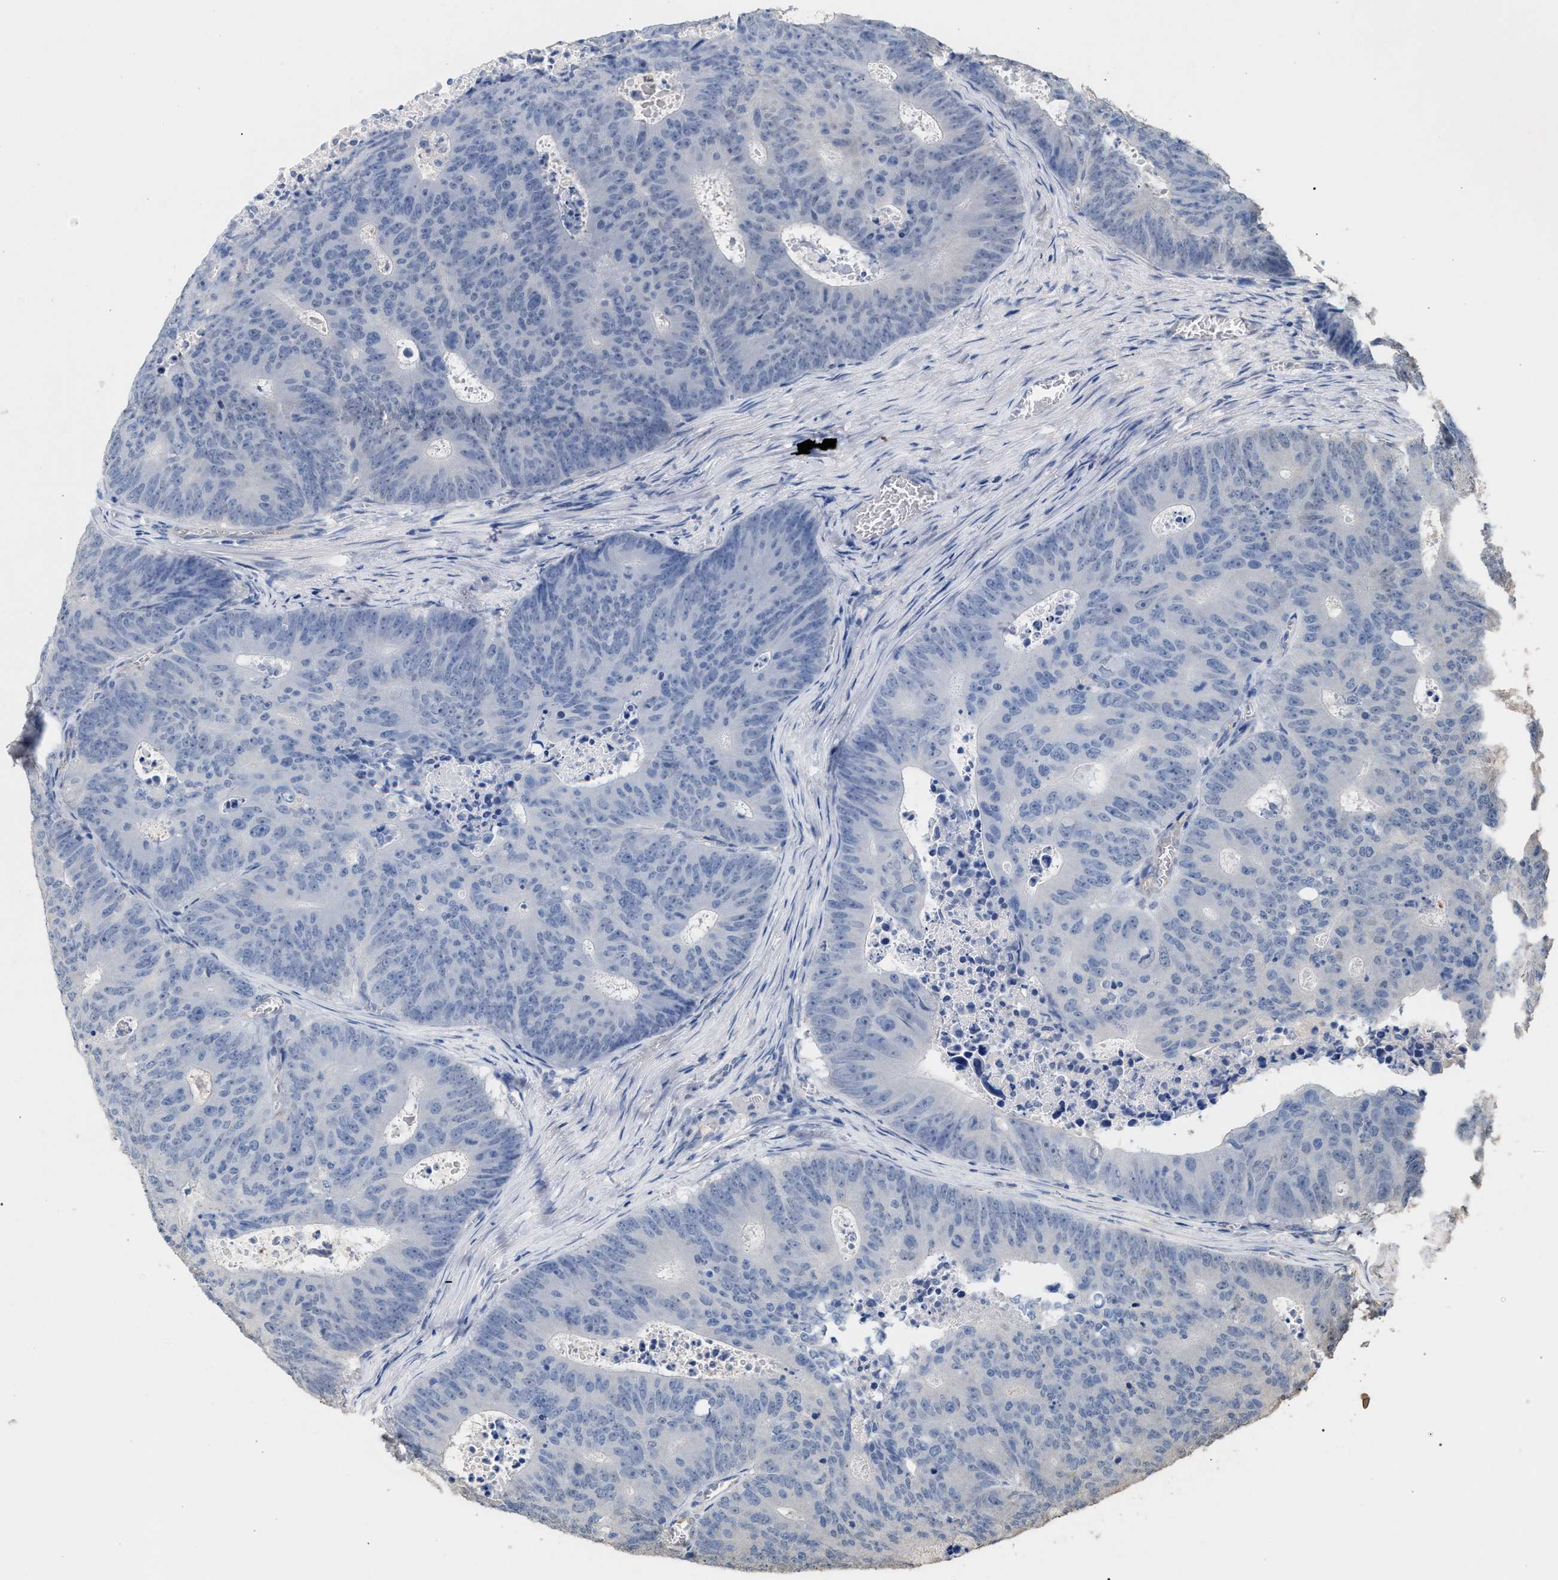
{"staining": {"intensity": "negative", "quantity": "none", "location": "none"}, "tissue": "colorectal cancer", "cell_type": "Tumor cells", "image_type": "cancer", "snomed": [{"axis": "morphology", "description": "Adenocarcinoma, NOS"}, {"axis": "topography", "description": "Colon"}], "caption": "High magnification brightfield microscopy of adenocarcinoma (colorectal) stained with DAB (brown) and counterstained with hematoxylin (blue): tumor cells show no significant expression.", "gene": "HTRA3", "patient": {"sex": "male", "age": 87}}